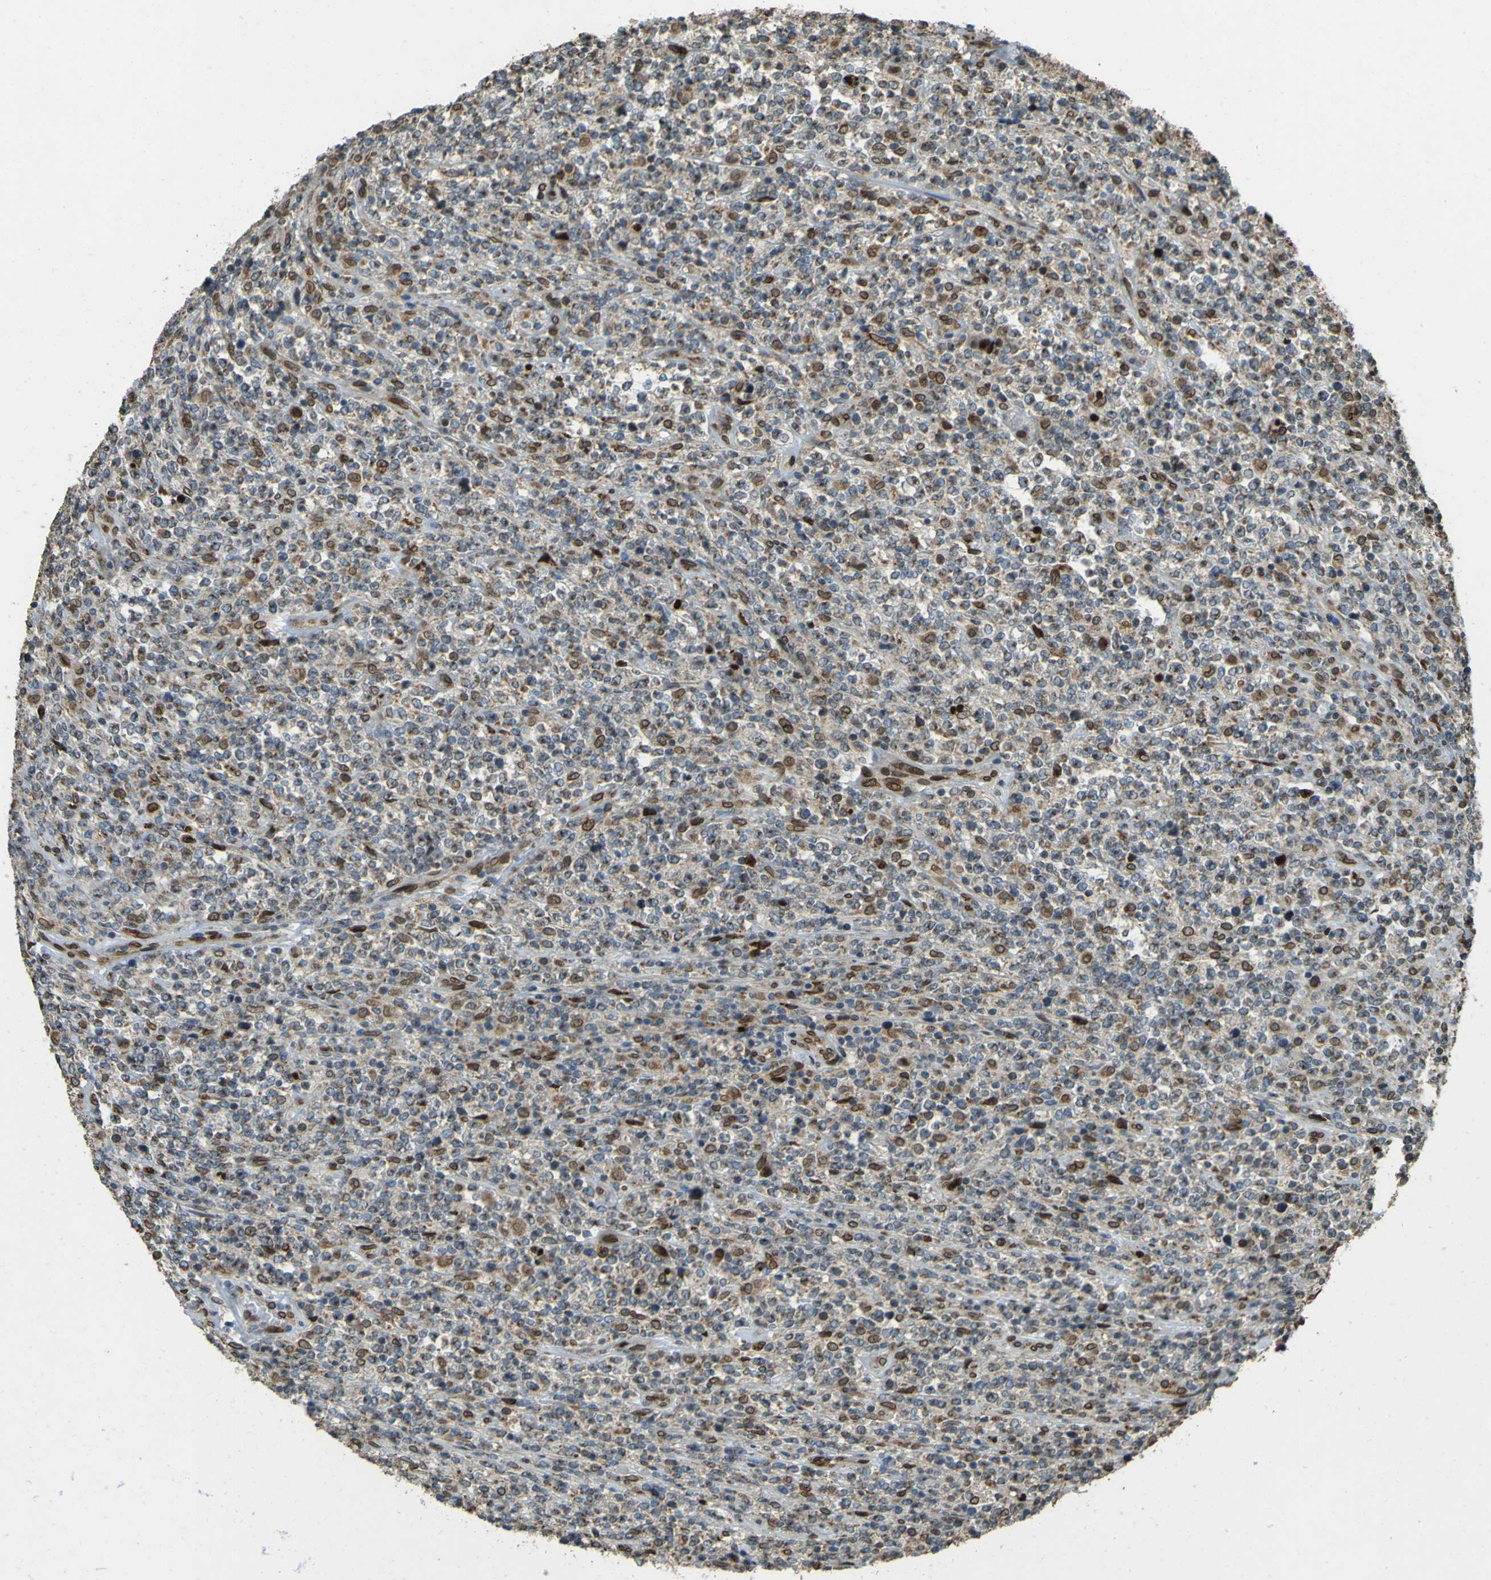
{"staining": {"intensity": "moderate", "quantity": "25%-75%", "location": "cytoplasmic/membranous,nuclear"}, "tissue": "lymphoma", "cell_type": "Tumor cells", "image_type": "cancer", "snomed": [{"axis": "morphology", "description": "Malignant lymphoma, non-Hodgkin's type, High grade"}, {"axis": "topography", "description": "Soft tissue"}], "caption": "Immunohistochemical staining of high-grade malignant lymphoma, non-Hodgkin's type exhibits moderate cytoplasmic/membranous and nuclear protein positivity in approximately 25%-75% of tumor cells. The staining was performed using DAB to visualize the protein expression in brown, while the nuclei were stained in blue with hematoxylin (Magnification: 20x).", "gene": "GALNT1", "patient": {"sex": "male", "age": 18}}